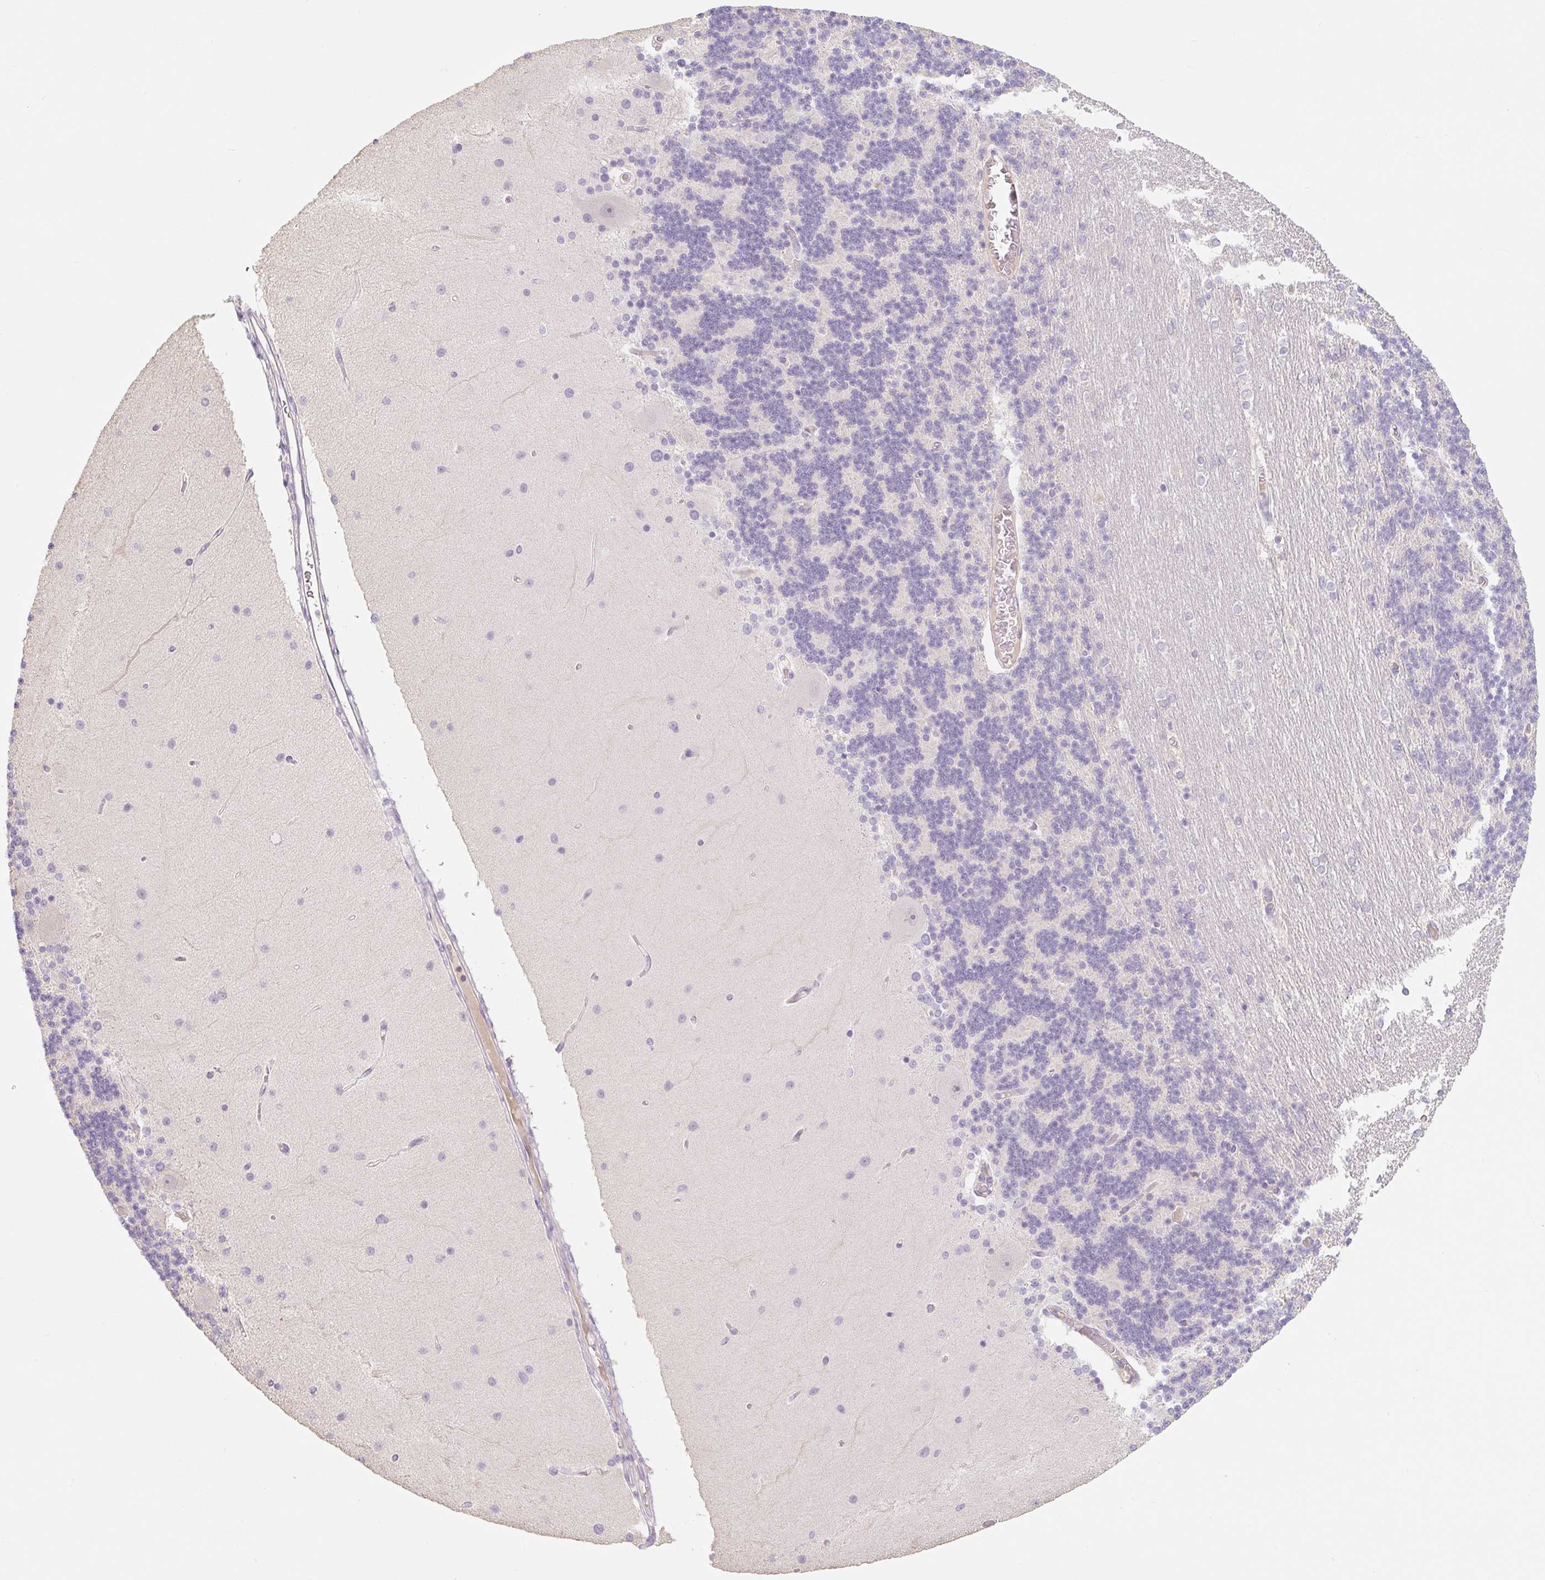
{"staining": {"intensity": "negative", "quantity": "none", "location": "none"}, "tissue": "cerebellum", "cell_type": "Cells in granular layer", "image_type": "normal", "snomed": [{"axis": "morphology", "description": "Normal tissue, NOS"}, {"axis": "topography", "description": "Cerebellum"}], "caption": "This is an immunohistochemistry histopathology image of unremarkable human cerebellum. There is no expression in cells in granular layer.", "gene": "MIA2", "patient": {"sex": "female", "age": 54}}